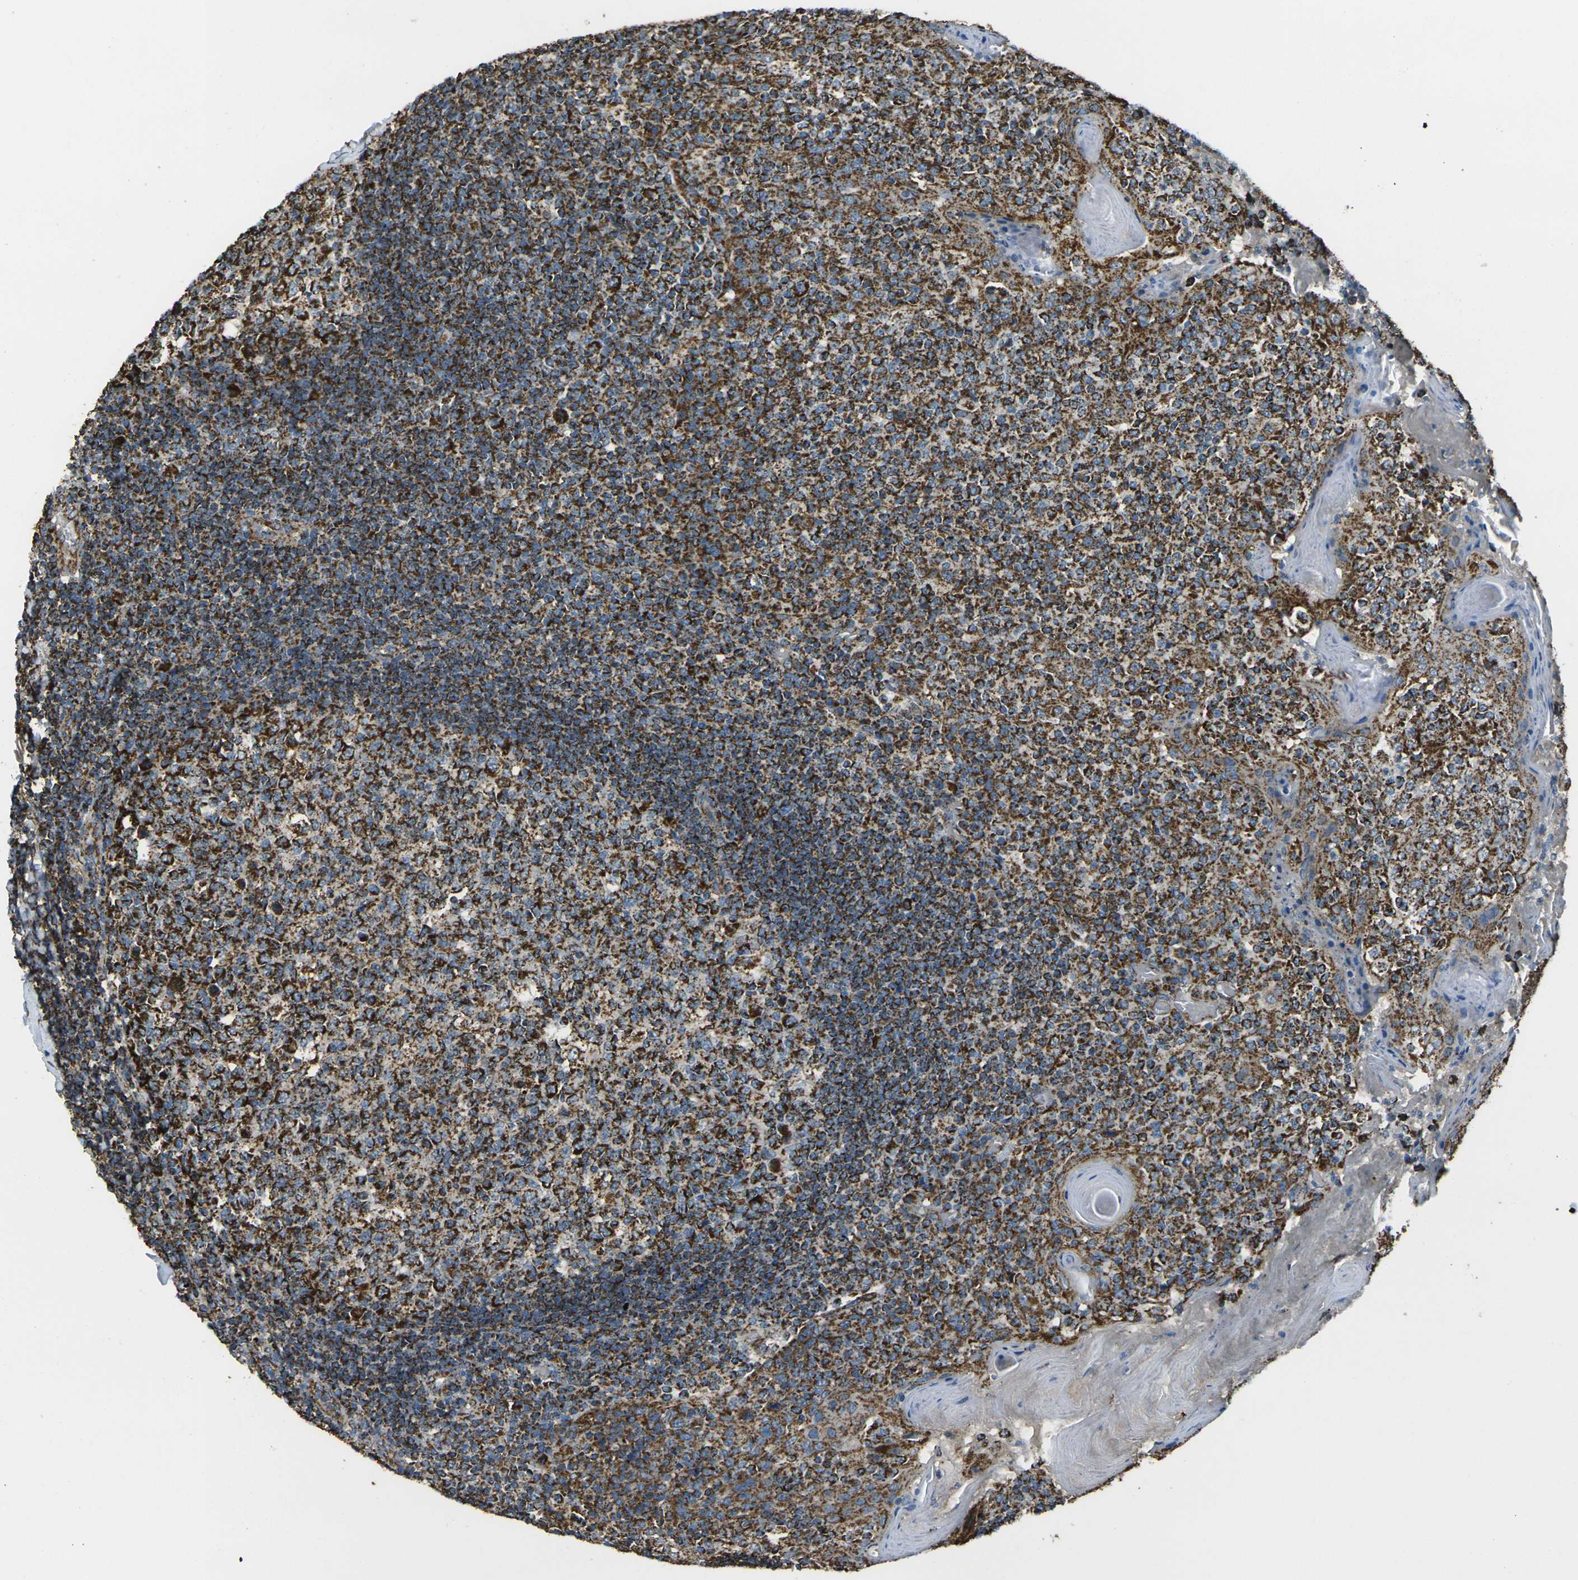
{"staining": {"intensity": "strong", "quantity": ">75%", "location": "cytoplasmic/membranous"}, "tissue": "tonsil", "cell_type": "Germinal center cells", "image_type": "normal", "snomed": [{"axis": "morphology", "description": "Normal tissue, NOS"}, {"axis": "topography", "description": "Tonsil"}], "caption": "Immunohistochemical staining of normal tonsil reveals >75% levels of strong cytoplasmic/membranous protein positivity in about >75% of germinal center cells. The staining is performed using DAB brown chromogen to label protein expression. The nuclei are counter-stained blue using hematoxylin.", "gene": "KLHL5", "patient": {"sex": "female", "age": 19}}